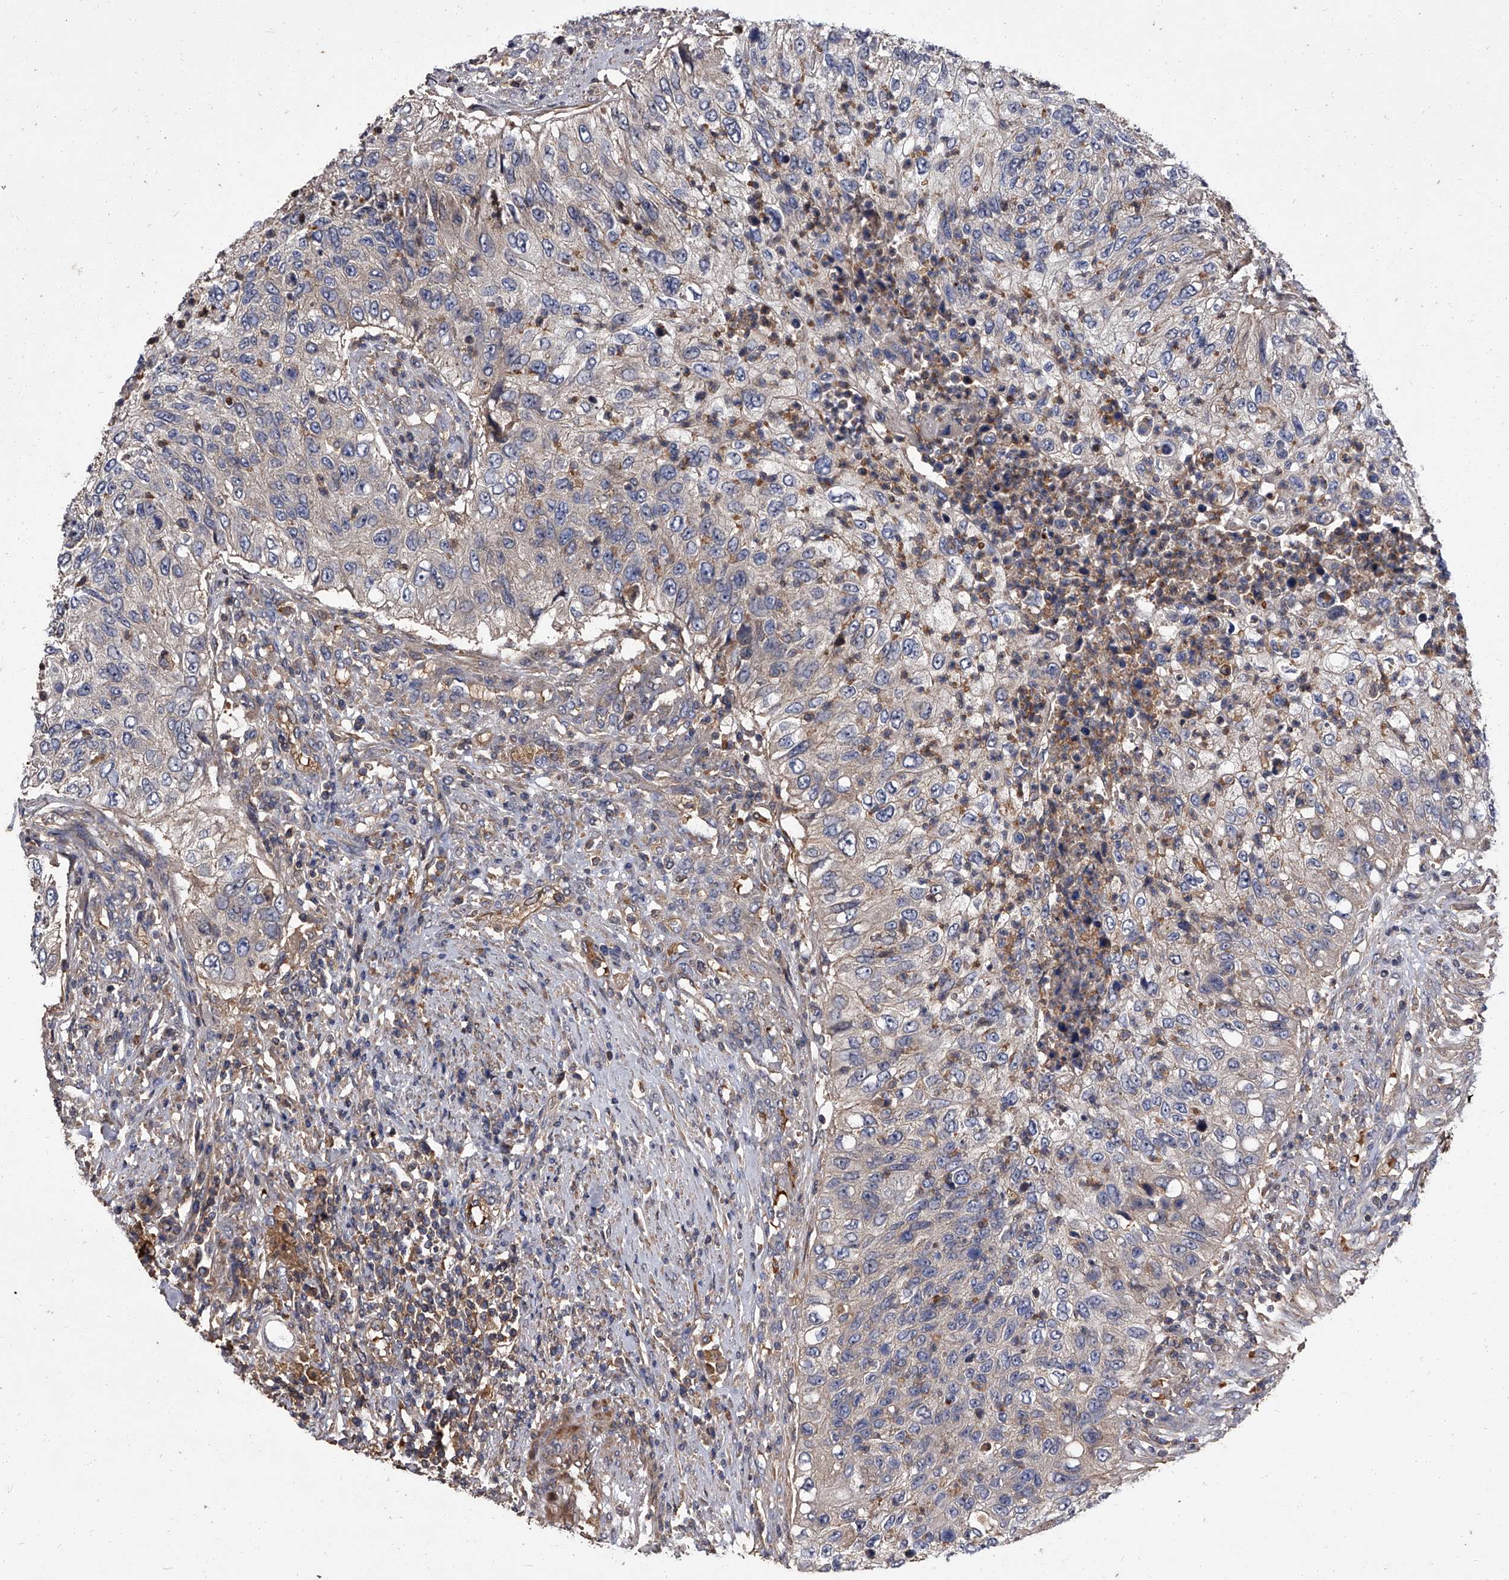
{"staining": {"intensity": "moderate", "quantity": "<25%", "location": "cytoplasmic/membranous"}, "tissue": "urothelial cancer", "cell_type": "Tumor cells", "image_type": "cancer", "snomed": [{"axis": "morphology", "description": "Urothelial carcinoma, High grade"}, {"axis": "topography", "description": "Urinary bladder"}], "caption": "Brown immunohistochemical staining in high-grade urothelial carcinoma displays moderate cytoplasmic/membranous staining in about <25% of tumor cells.", "gene": "STK36", "patient": {"sex": "female", "age": 60}}